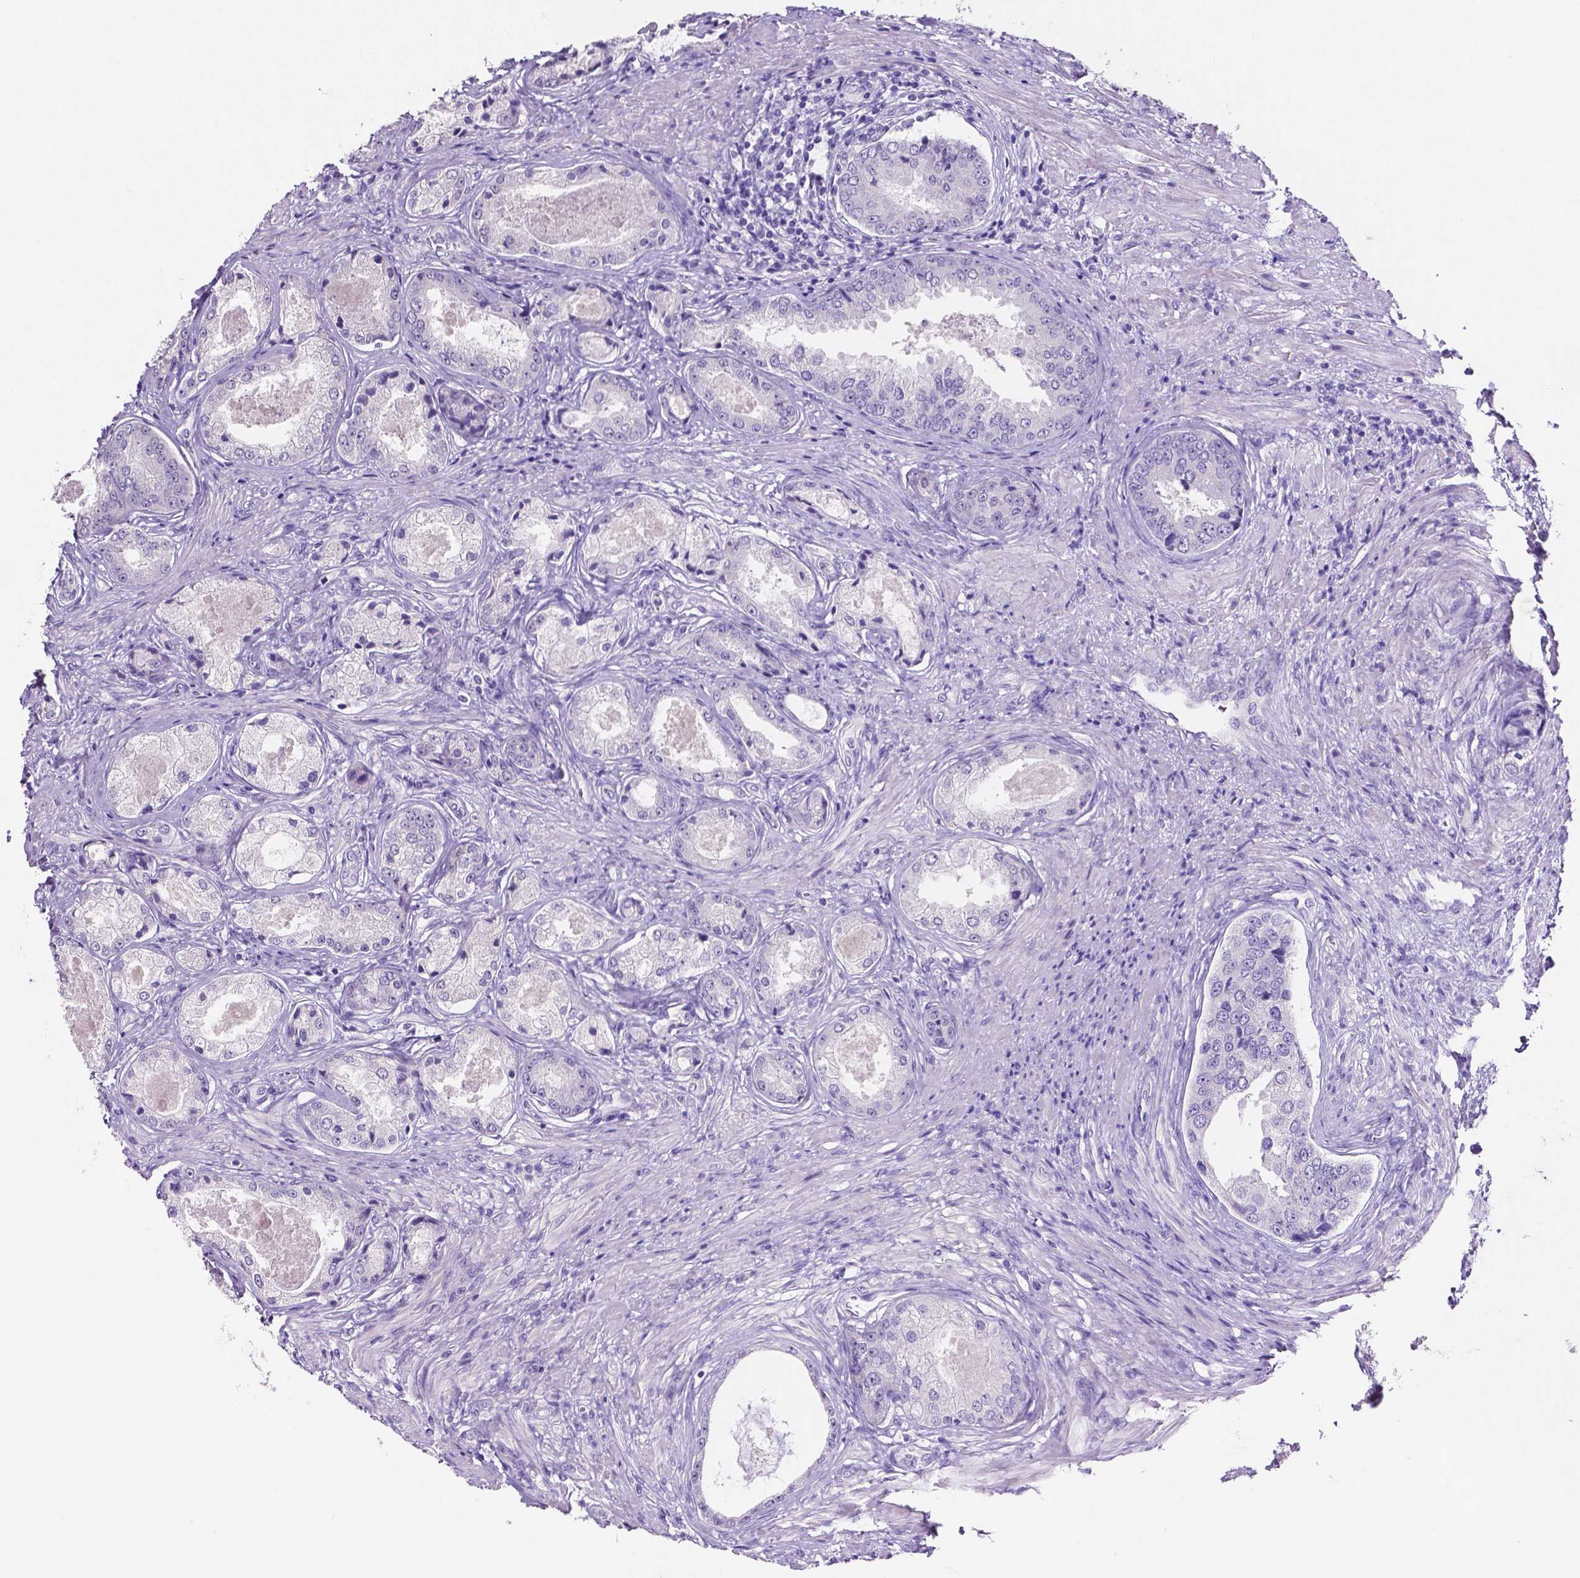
{"staining": {"intensity": "negative", "quantity": "none", "location": "none"}, "tissue": "prostate cancer", "cell_type": "Tumor cells", "image_type": "cancer", "snomed": [{"axis": "morphology", "description": "Adenocarcinoma, Low grade"}, {"axis": "topography", "description": "Prostate"}], "caption": "Immunohistochemistry of human prostate adenocarcinoma (low-grade) displays no staining in tumor cells.", "gene": "SLC22A2", "patient": {"sex": "male", "age": 68}}